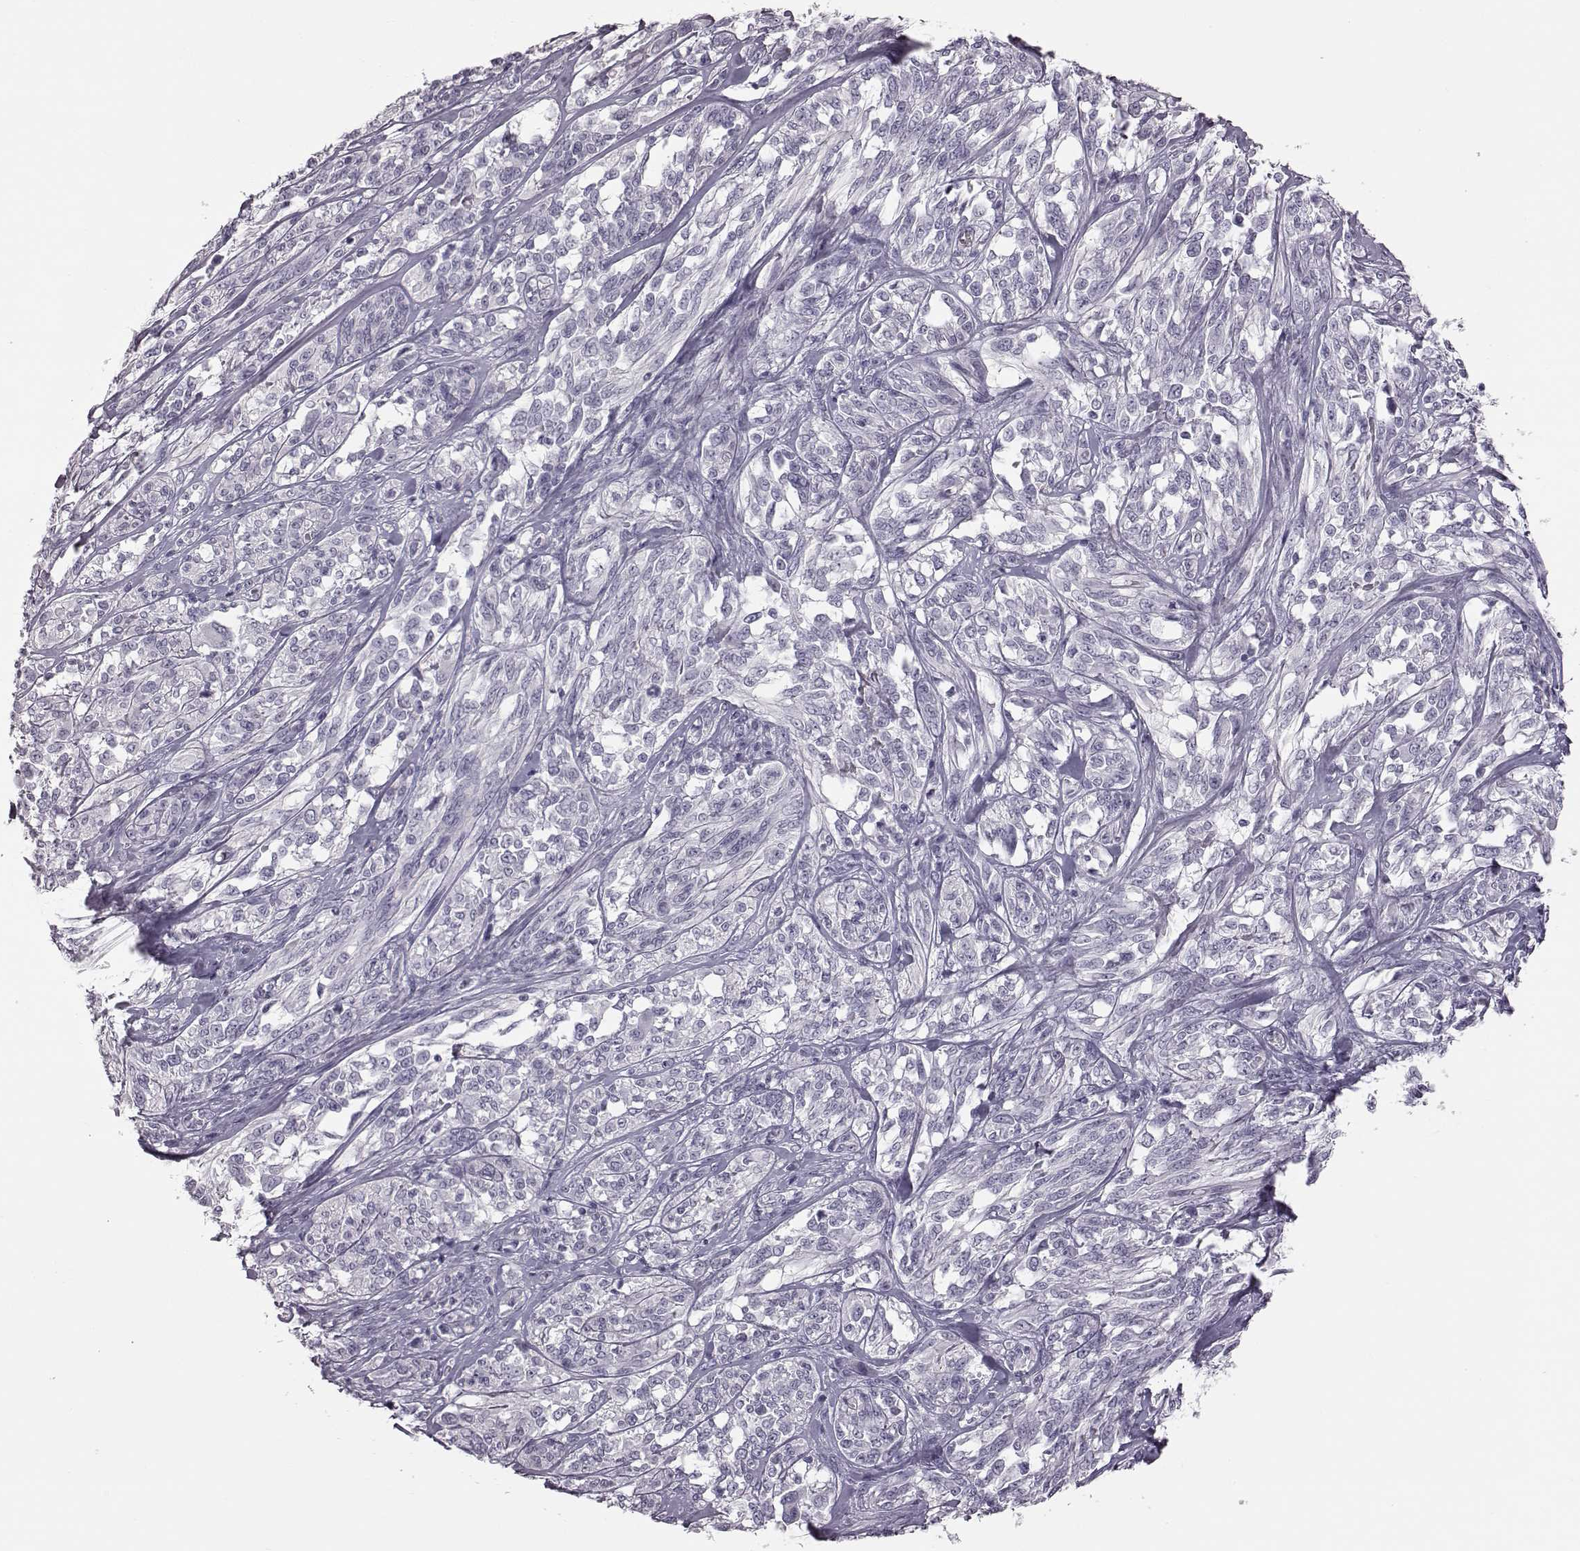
{"staining": {"intensity": "negative", "quantity": "none", "location": "none"}, "tissue": "melanoma", "cell_type": "Tumor cells", "image_type": "cancer", "snomed": [{"axis": "morphology", "description": "Malignant melanoma, NOS"}, {"axis": "topography", "description": "Skin"}], "caption": "The photomicrograph reveals no significant staining in tumor cells of malignant melanoma.", "gene": "ZNF433", "patient": {"sex": "female", "age": 91}}